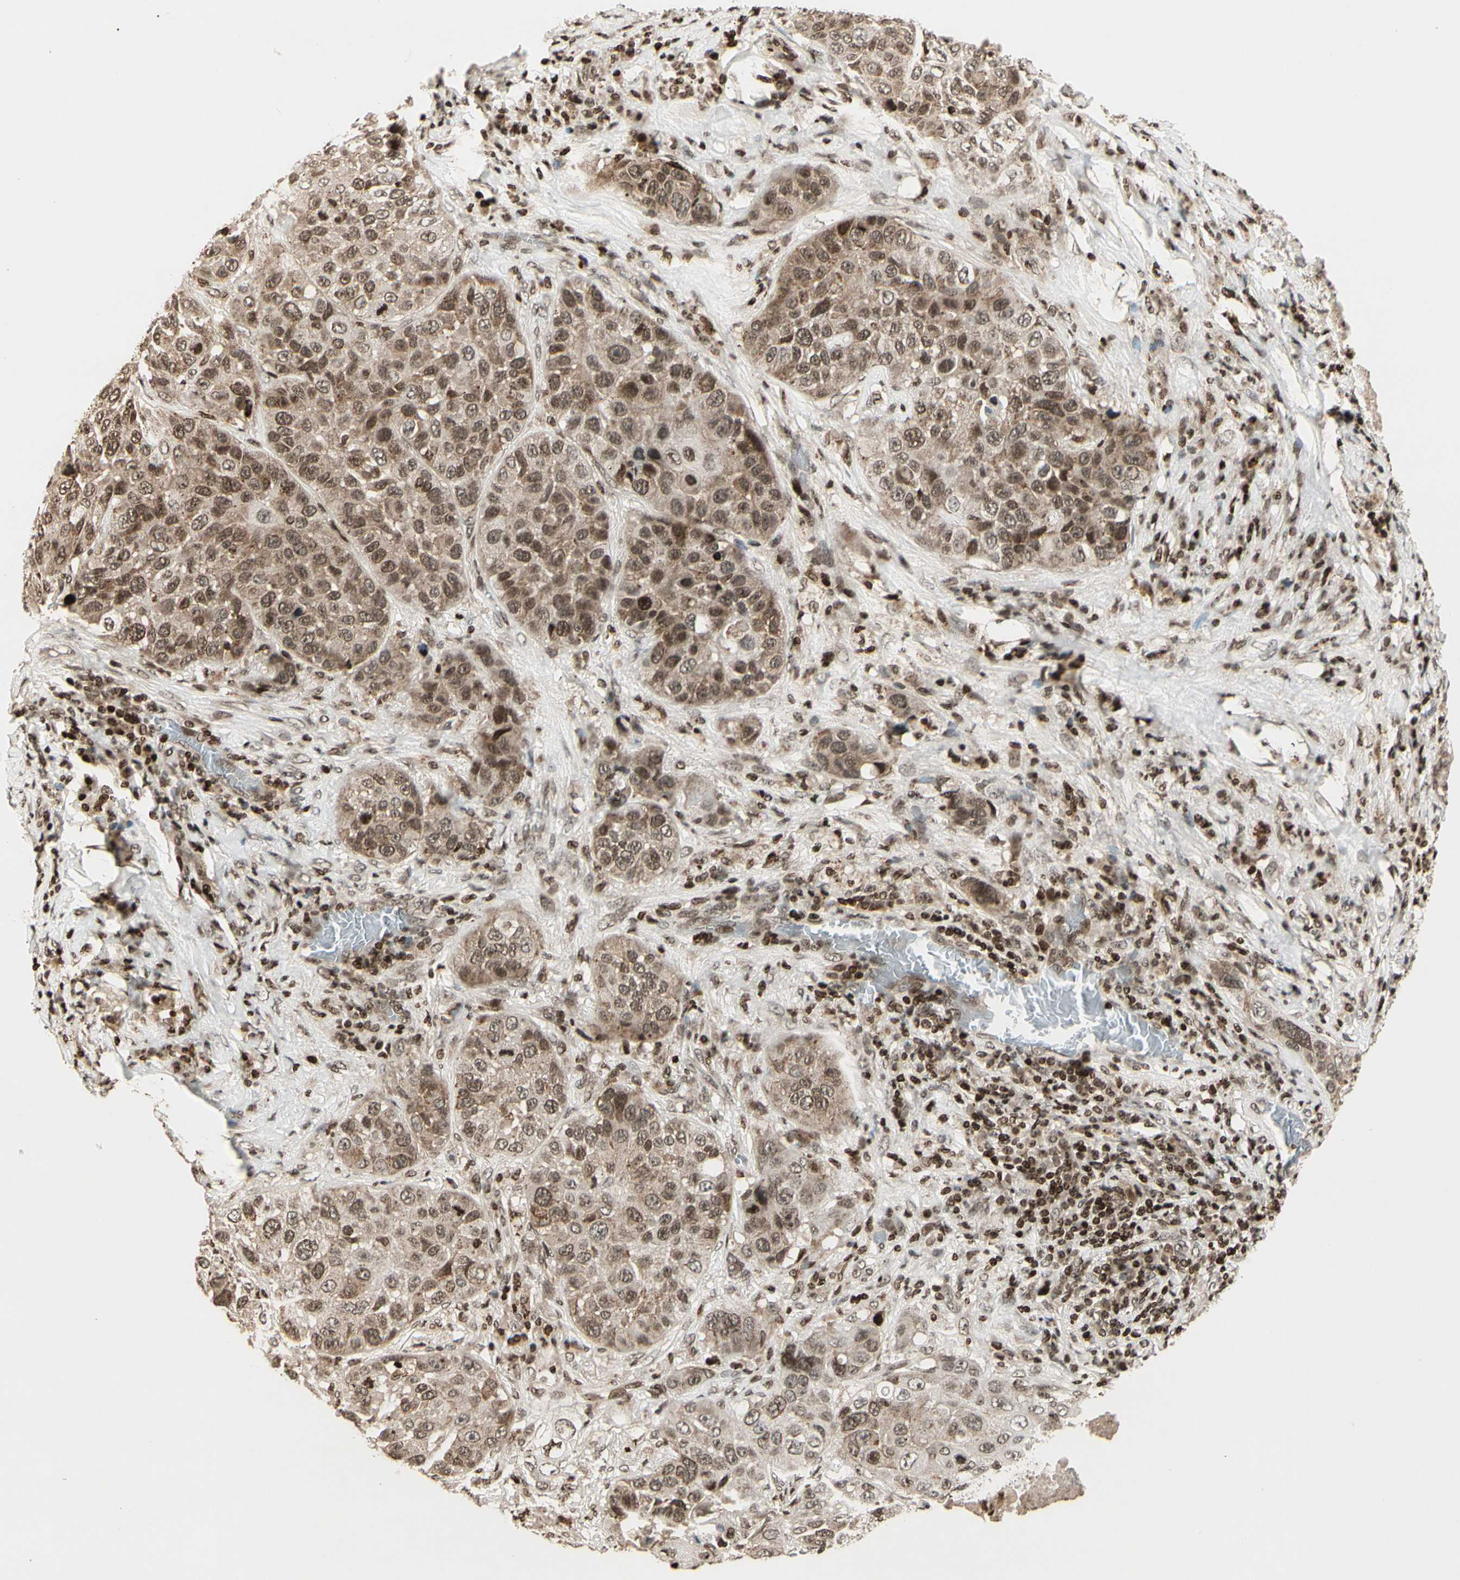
{"staining": {"intensity": "moderate", "quantity": ">75%", "location": "cytoplasmic/membranous,nuclear"}, "tissue": "lung cancer", "cell_type": "Tumor cells", "image_type": "cancer", "snomed": [{"axis": "morphology", "description": "Squamous cell carcinoma, NOS"}, {"axis": "topography", "description": "Lung"}], "caption": "This photomicrograph reveals immunohistochemistry (IHC) staining of human lung cancer (squamous cell carcinoma), with medium moderate cytoplasmic/membranous and nuclear staining in approximately >75% of tumor cells.", "gene": "TSHZ3", "patient": {"sex": "male", "age": 57}}